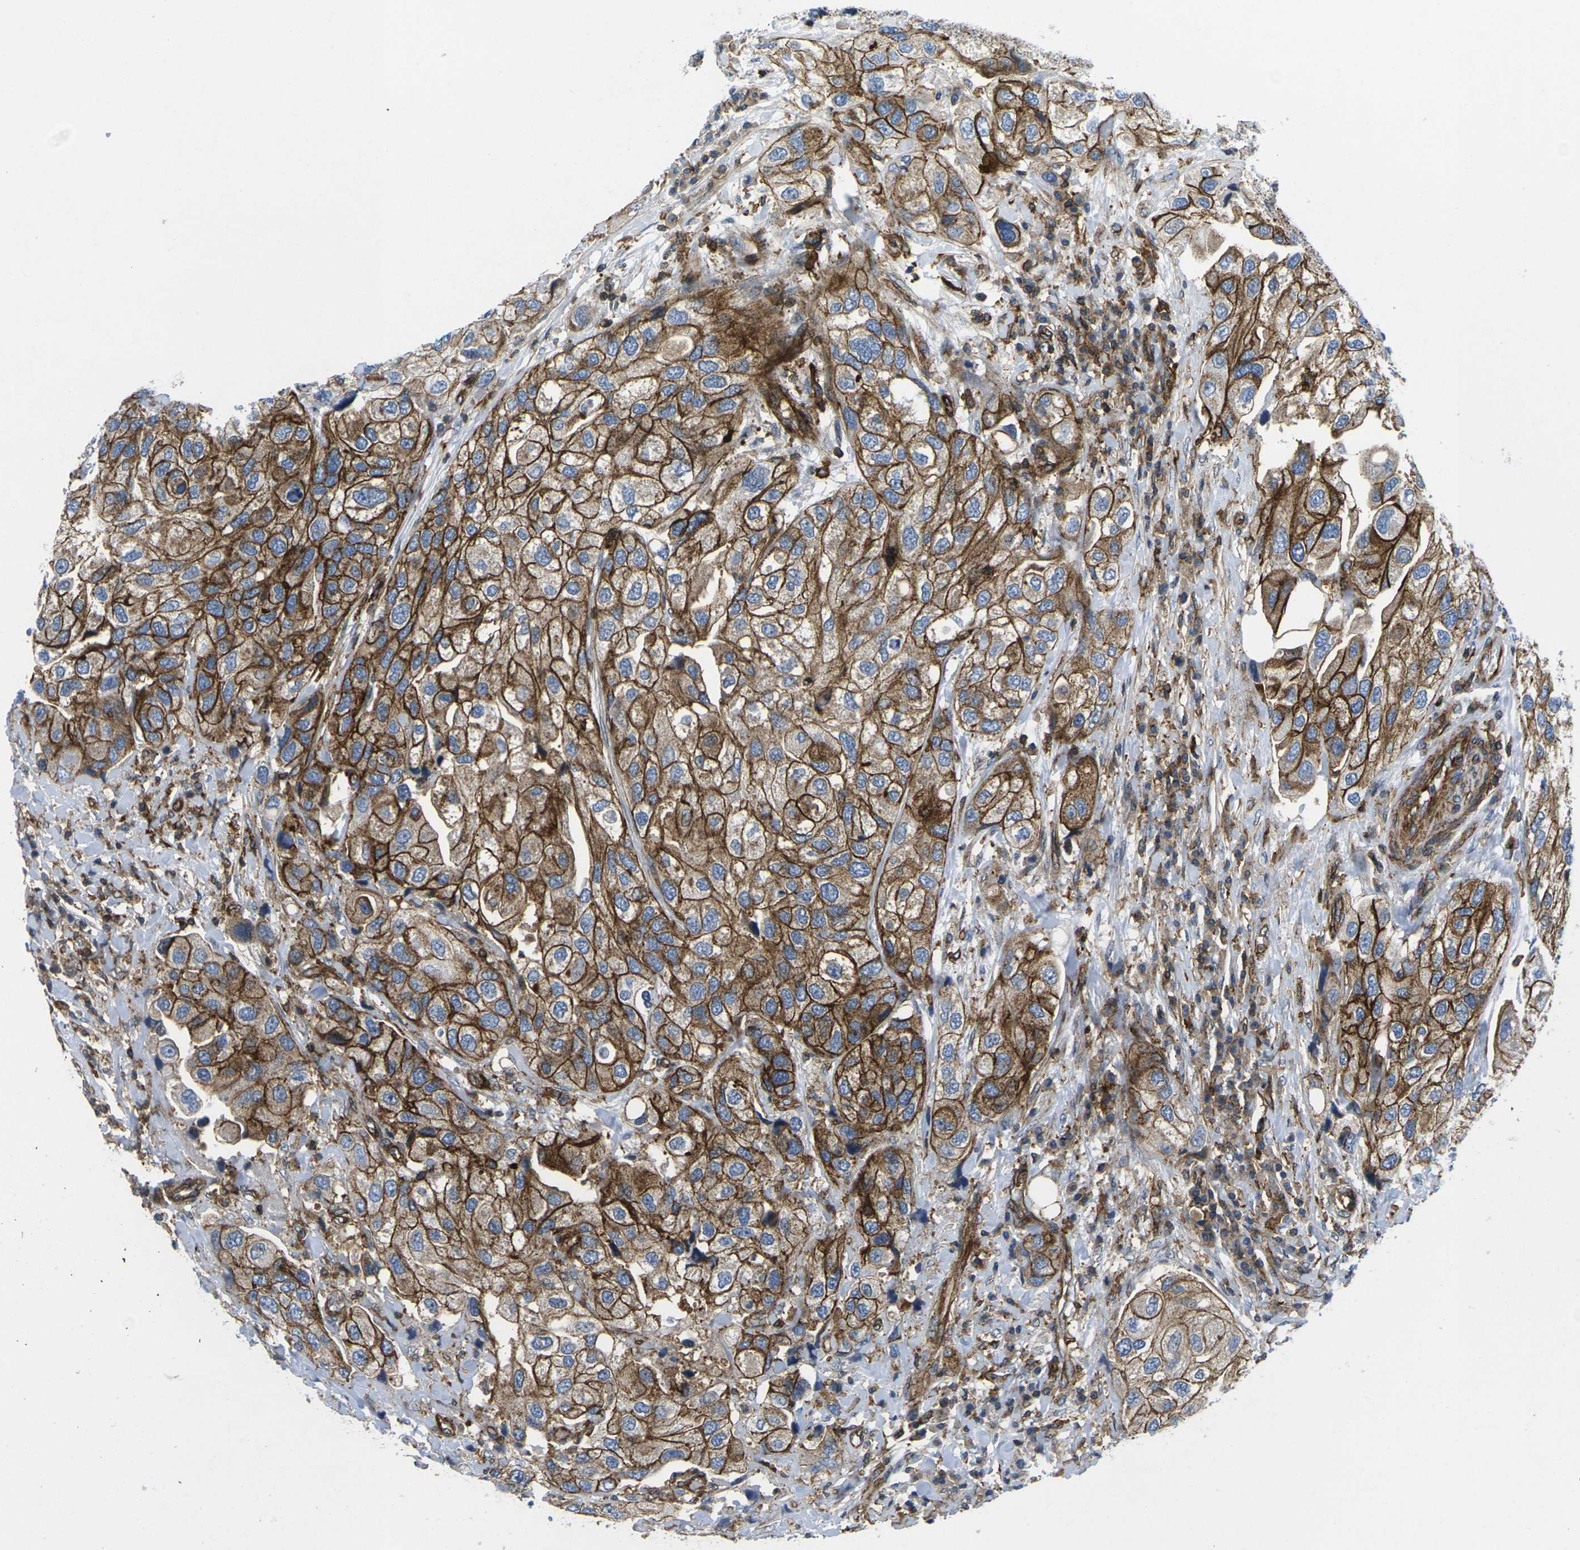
{"staining": {"intensity": "strong", "quantity": ">75%", "location": "cytoplasmic/membranous"}, "tissue": "urothelial cancer", "cell_type": "Tumor cells", "image_type": "cancer", "snomed": [{"axis": "morphology", "description": "Urothelial carcinoma, High grade"}, {"axis": "topography", "description": "Urinary bladder"}], "caption": "Human urothelial cancer stained with a protein marker shows strong staining in tumor cells.", "gene": "IQGAP1", "patient": {"sex": "female", "age": 64}}